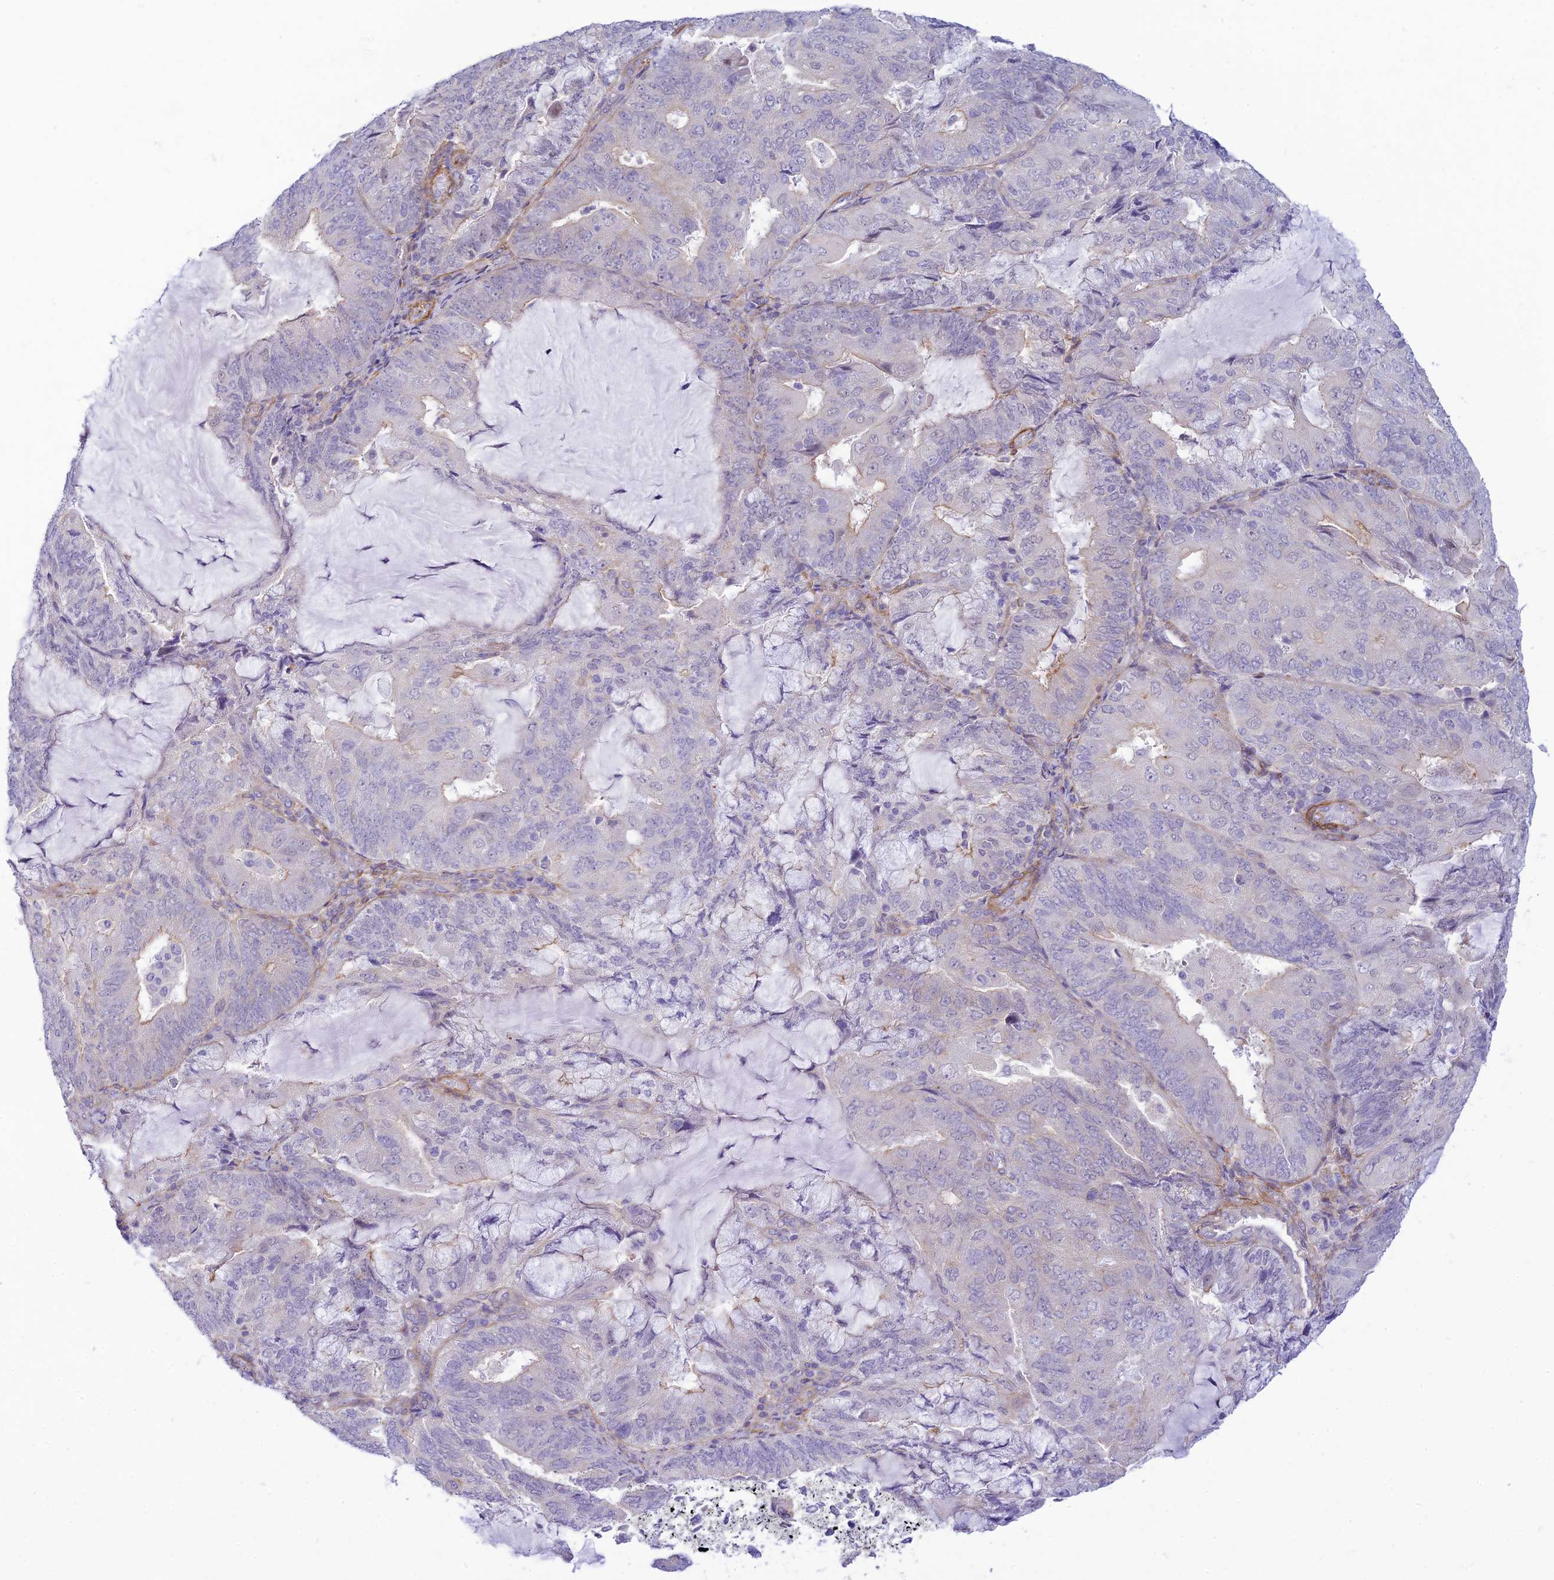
{"staining": {"intensity": "negative", "quantity": "none", "location": "none"}, "tissue": "endometrial cancer", "cell_type": "Tumor cells", "image_type": "cancer", "snomed": [{"axis": "morphology", "description": "Adenocarcinoma, NOS"}, {"axis": "topography", "description": "Endometrium"}], "caption": "The image reveals no staining of tumor cells in adenocarcinoma (endometrial).", "gene": "FBXW4", "patient": {"sex": "female", "age": 81}}